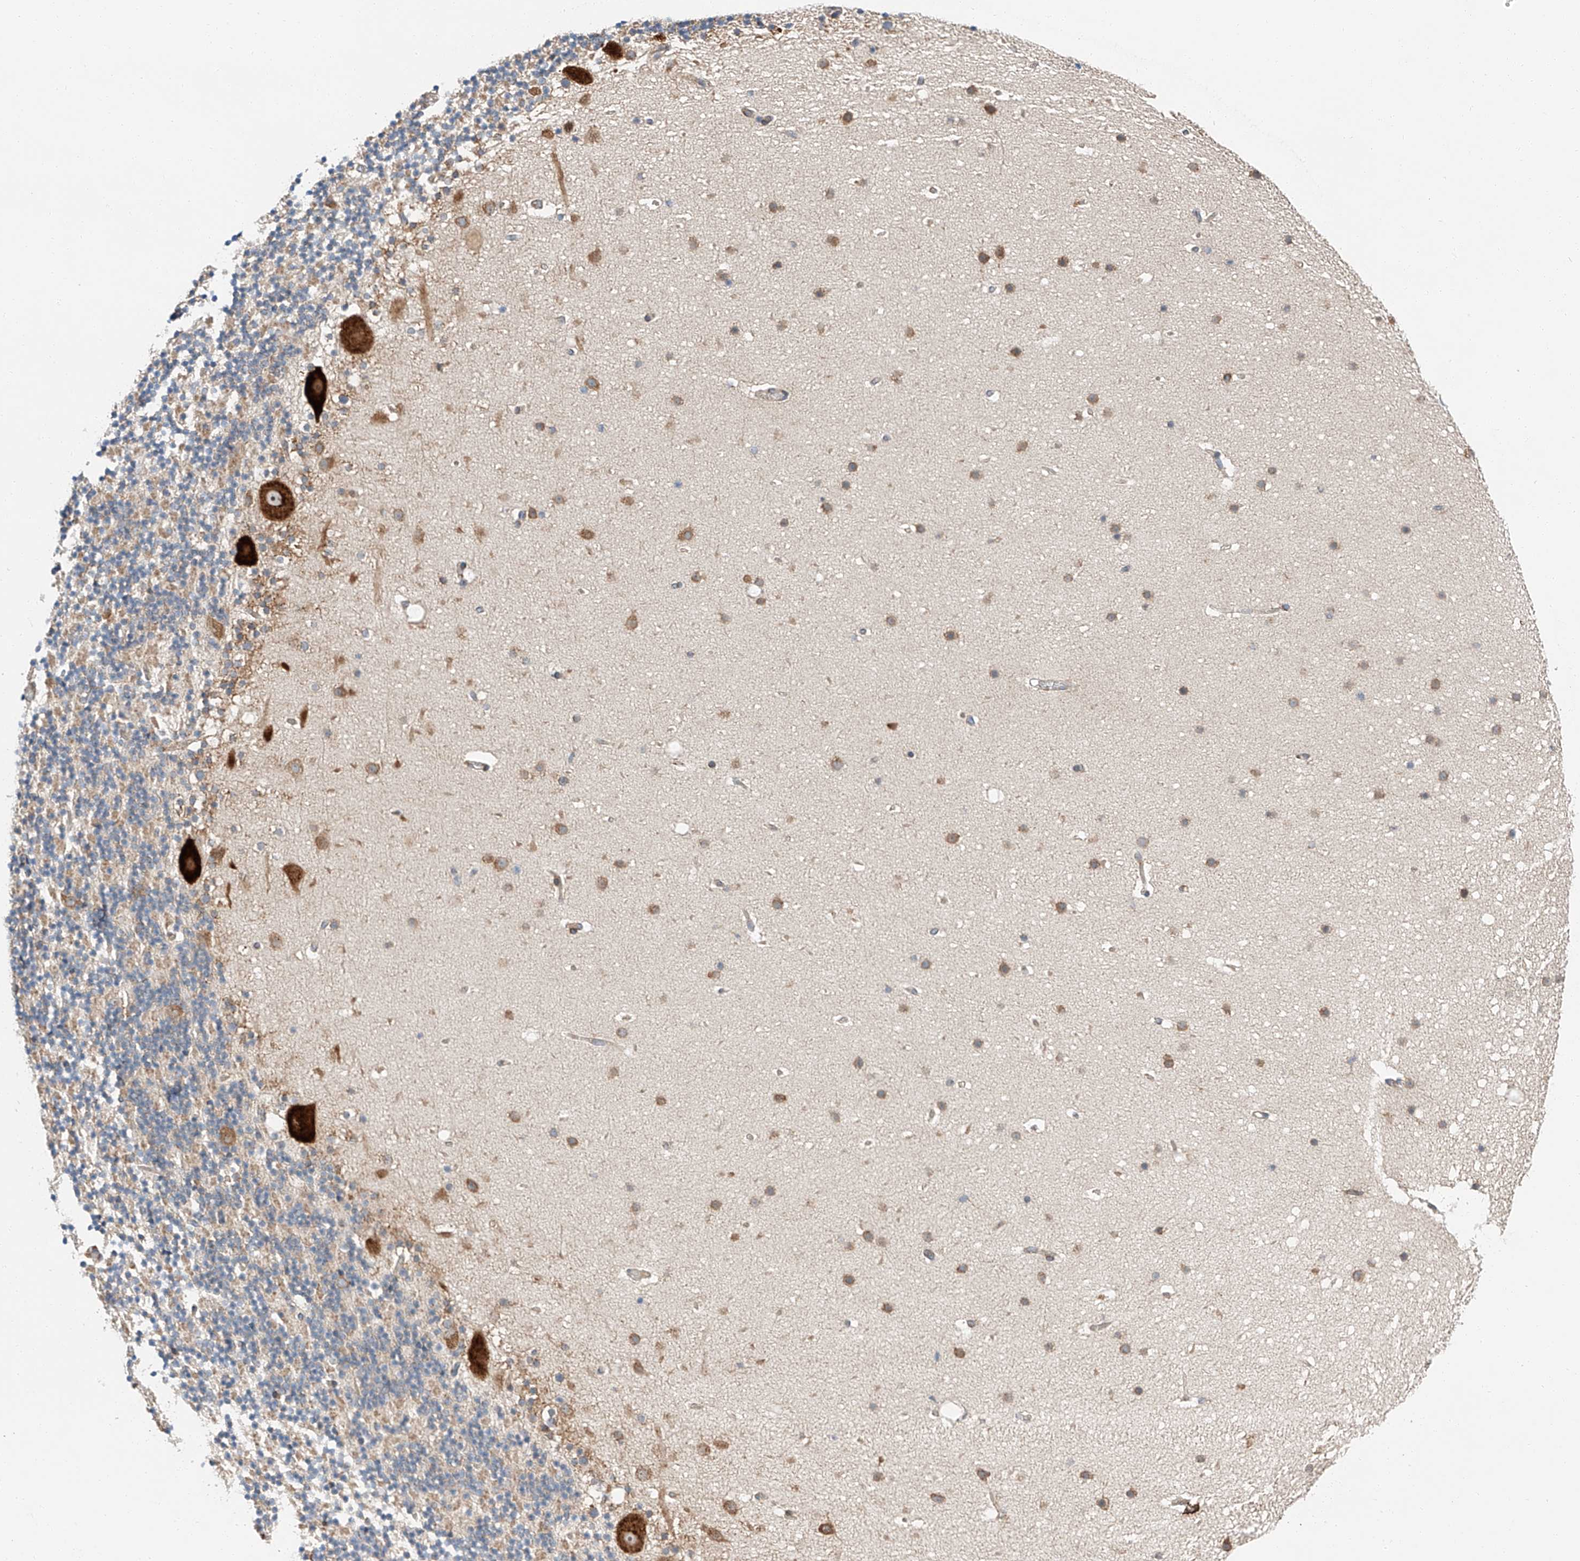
{"staining": {"intensity": "moderate", "quantity": "<25%", "location": "cytoplasmic/membranous"}, "tissue": "cerebellum", "cell_type": "Cells in granular layer", "image_type": "normal", "snomed": [{"axis": "morphology", "description": "Normal tissue, NOS"}, {"axis": "topography", "description": "Cerebellum"}], "caption": "About <25% of cells in granular layer in unremarkable cerebellum exhibit moderate cytoplasmic/membranous protein positivity as visualized by brown immunohistochemical staining.", "gene": "ZC3H15", "patient": {"sex": "male", "age": 57}}